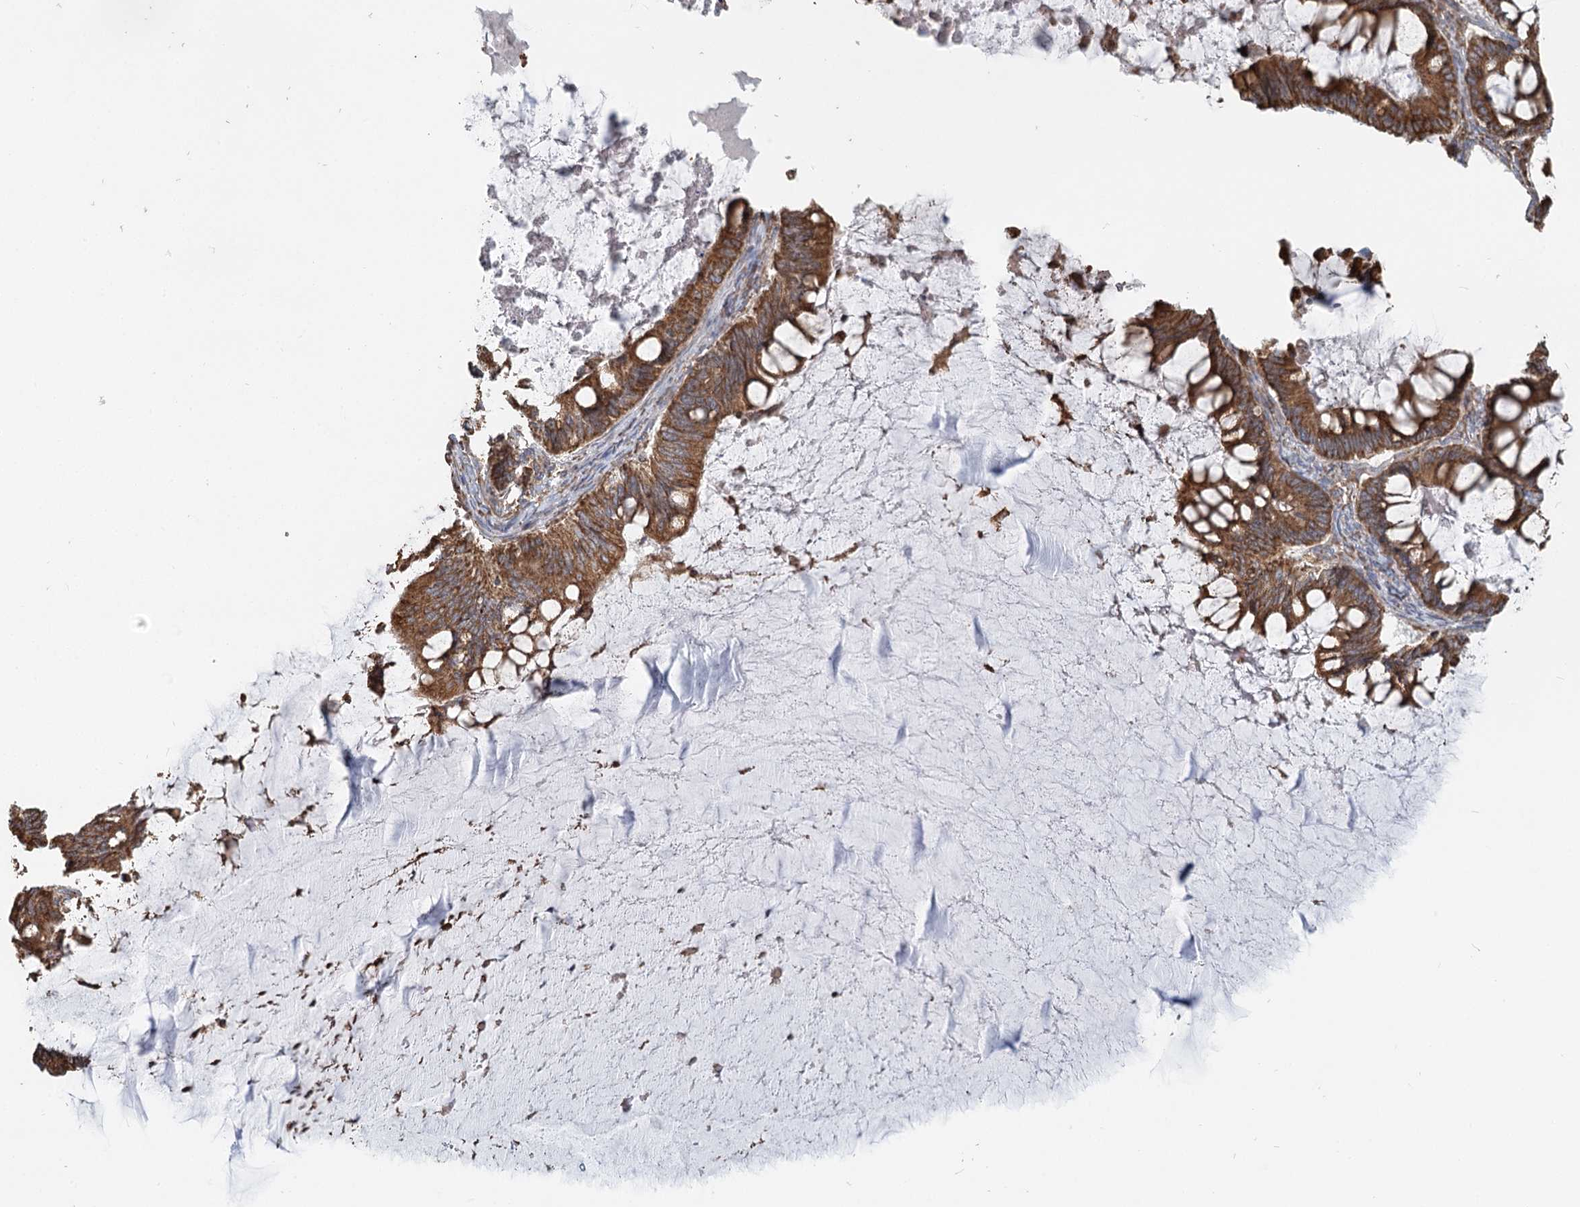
{"staining": {"intensity": "moderate", "quantity": ">75%", "location": "cytoplasmic/membranous"}, "tissue": "ovarian cancer", "cell_type": "Tumor cells", "image_type": "cancer", "snomed": [{"axis": "morphology", "description": "Cystadenocarcinoma, mucinous, NOS"}, {"axis": "topography", "description": "Ovary"}], "caption": "Human ovarian cancer (mucinous cystadenocarcinoma) stained with a brown dye exhibits moderate cytoplasmic/membranous positive expression in about >75% of tumor cells.", "gene": "TAS1R1", "patient": {"sex": "female", "age": 61}}